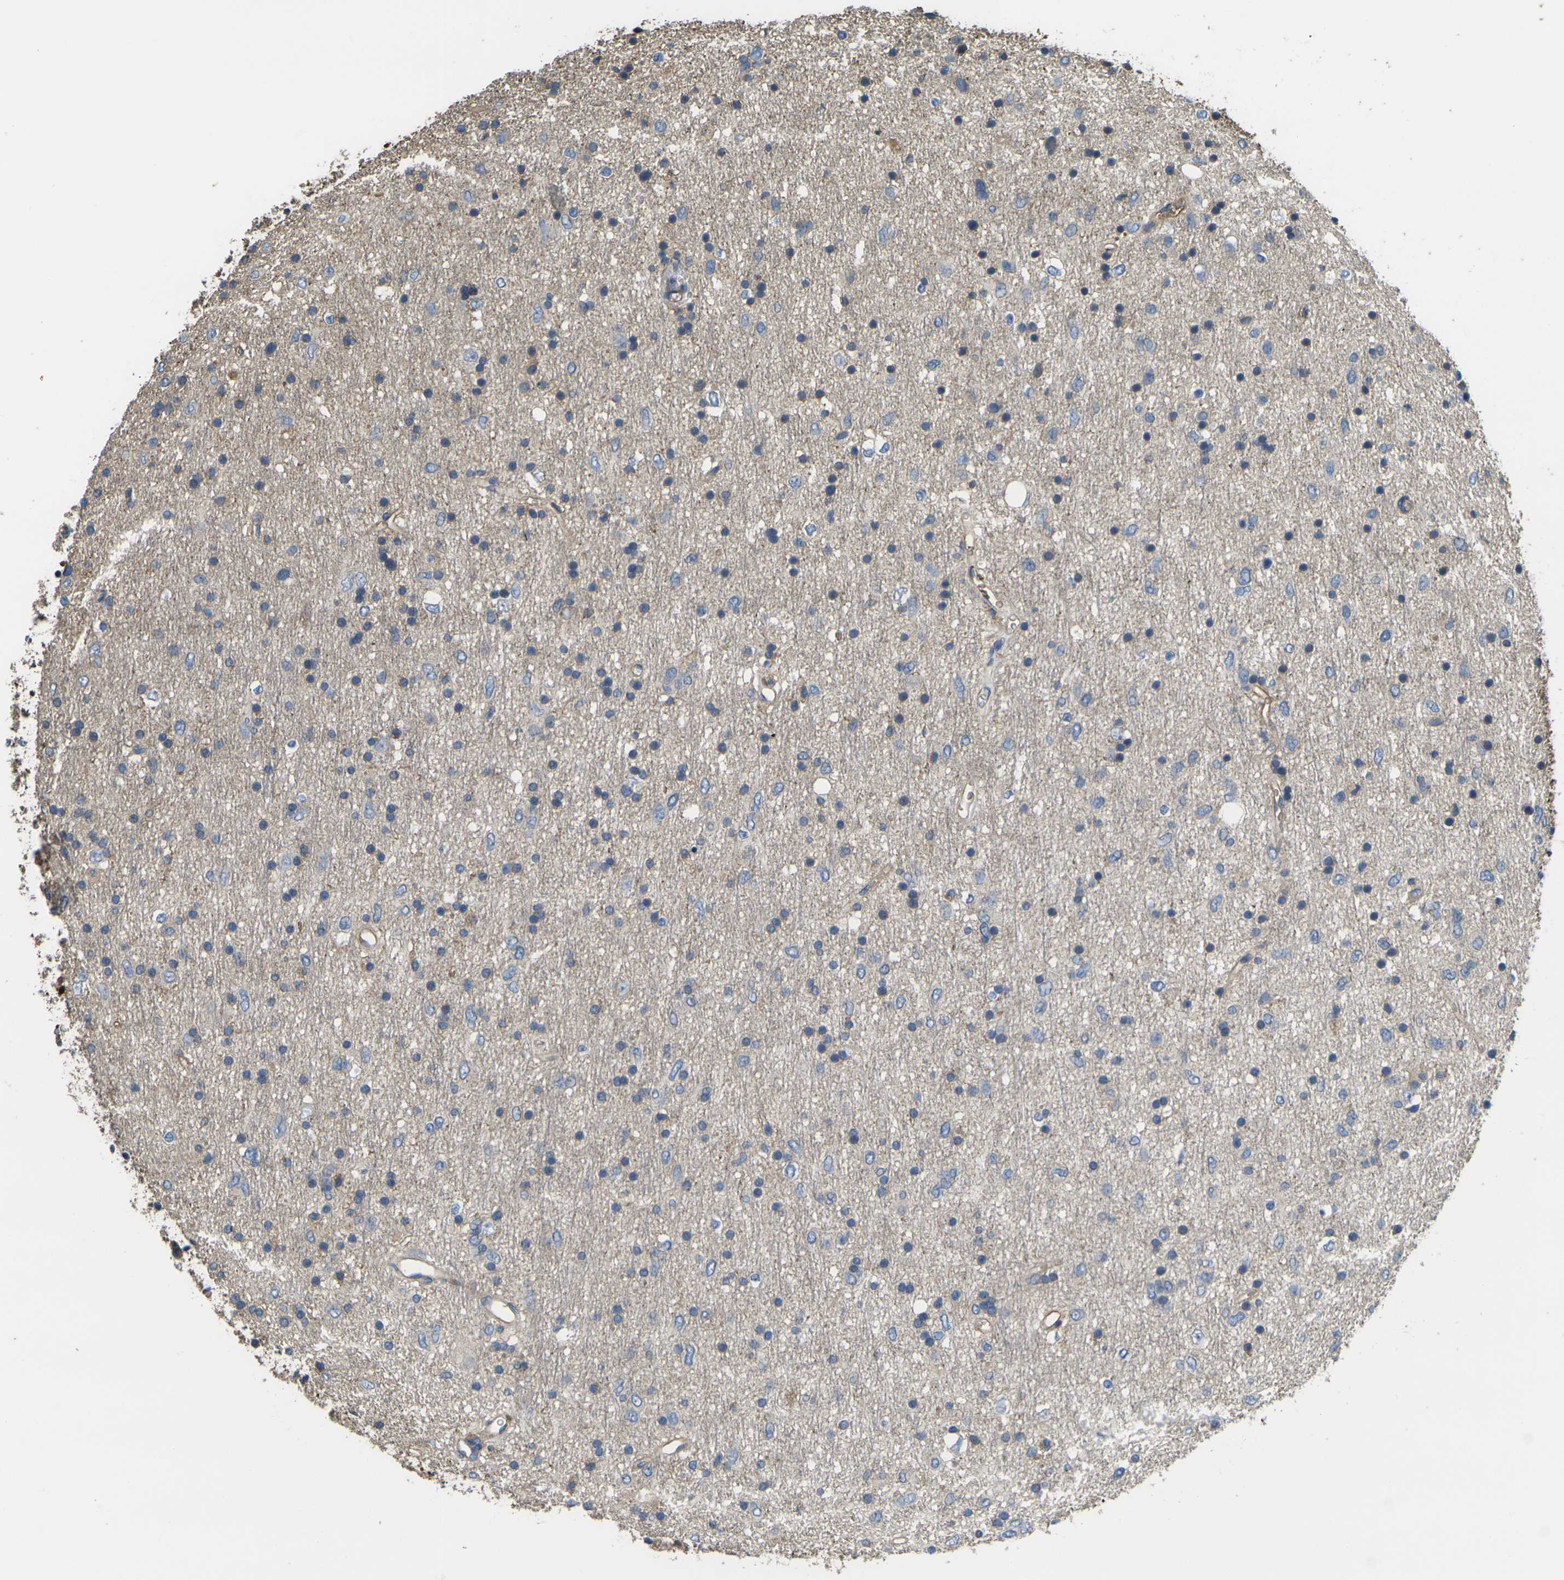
{"staining": {"intensity": "negative", "quantity": "none", "location": "none"}, "tissue": "glioma", "cell_type": "Tumor cells", "image_type": "cancer", "snomed": [{"axis": "morphology", "description": "Glioma, malignant, Low grade"}, {"axis": "topography", "description": "Brain"}], "caption": "Glioma stained for a protein using IHC shows no expression tumor cells.", "gene": "HSPG2", "patient": {"sex": "male", "age": 77}}